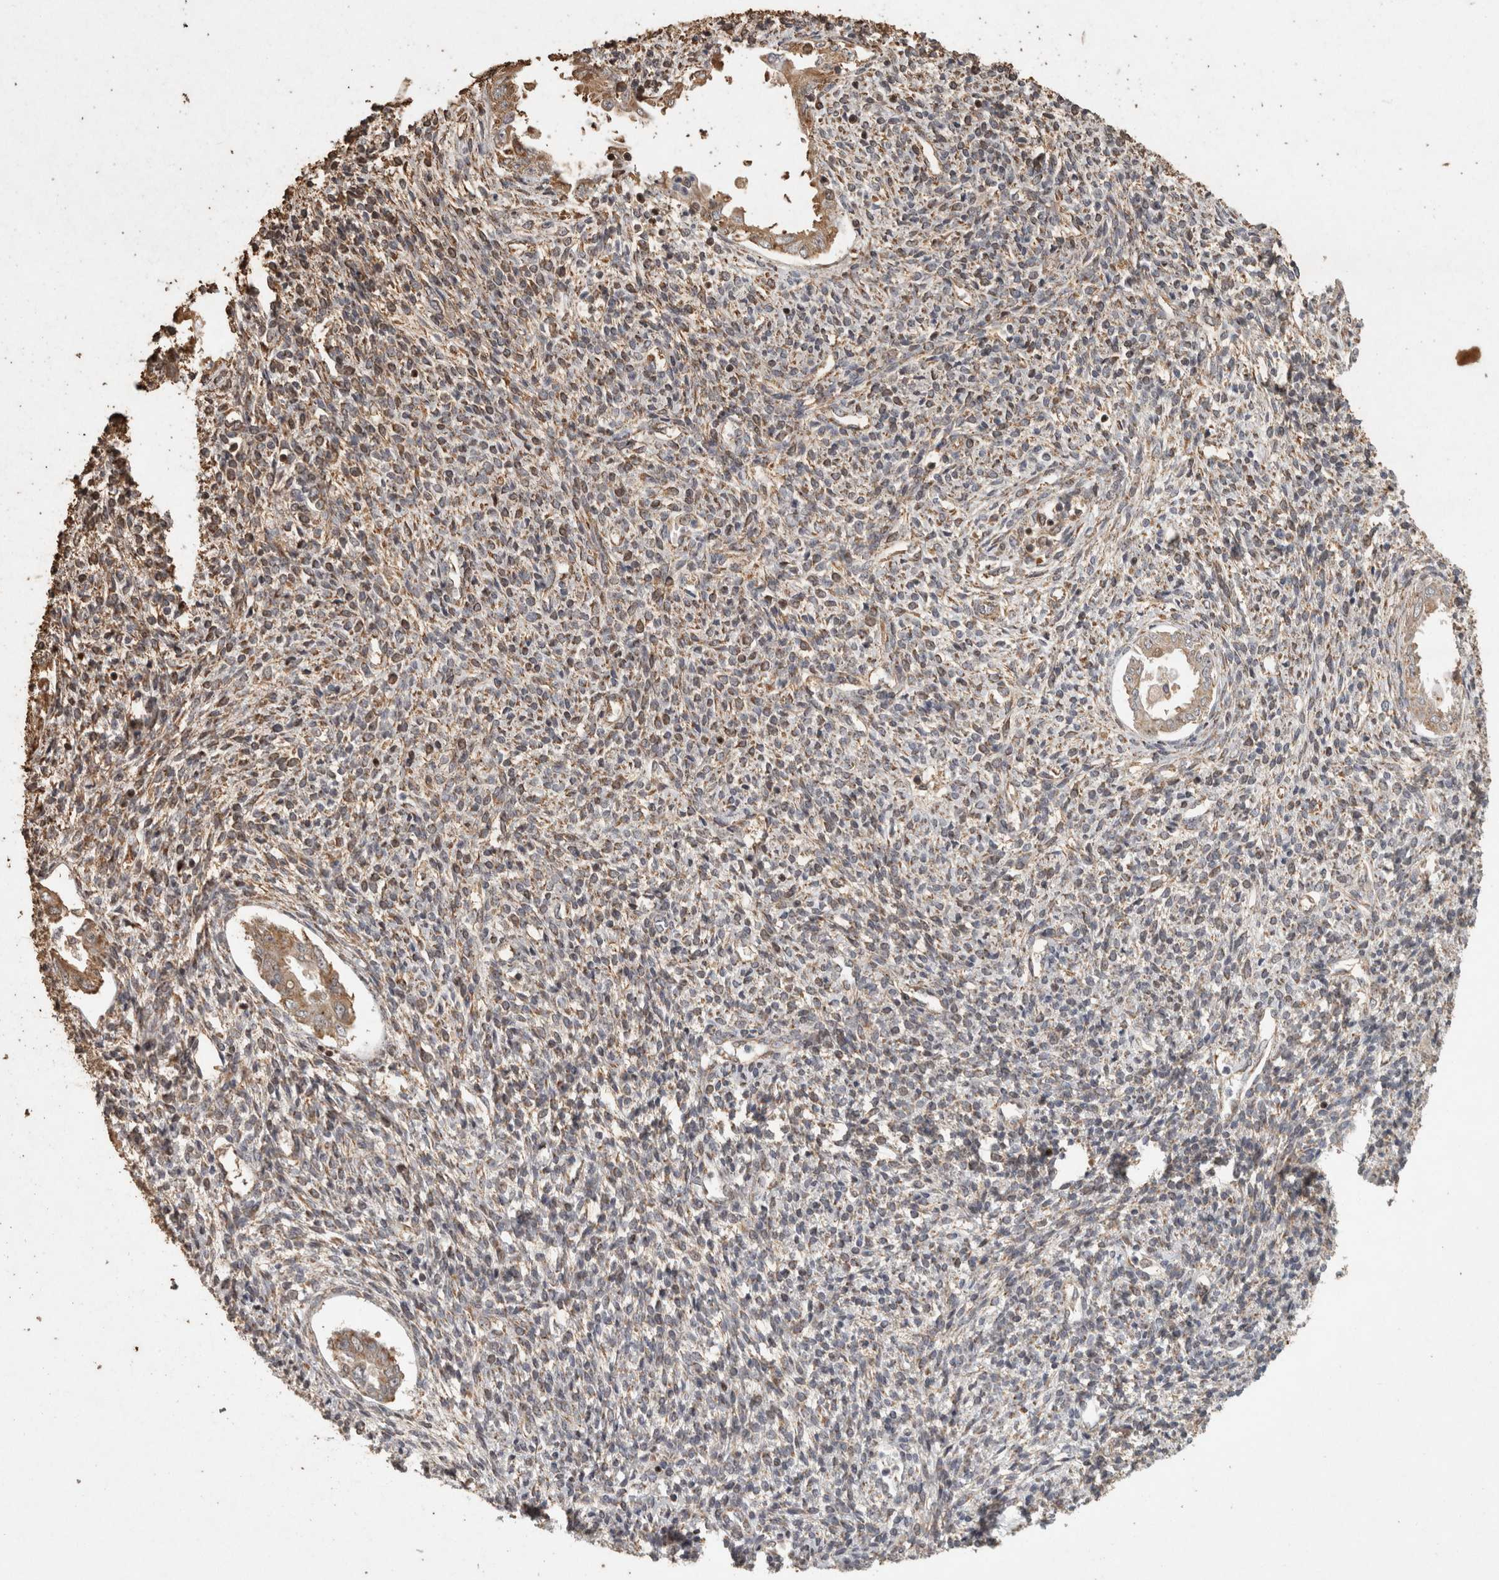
{"staining": {"intensity": "moderate", "quantity": "25%-75%", "location": "cytoplasmic/membranous"}, "tissue": "endometrium", "cell_type": "Cells in endometrial stroma", "image_type": "normal", "snomed": [{"axis": "morphology", "description": "Normal tissue, NOS"}, {"axis": "topography", "description": "Endometrium"}], "caption": "Cells in endometrial stroma show medium levels of moderate cytoplasmic/membranous staining in about 25%-75% of cells in normal human endometrium. Immunohistochemistry (ihc) stains the protein of interest in brown and the nuclei are stained blue.", "gene": "KDM8", "patient": {"sex": "female", "age": 66}}